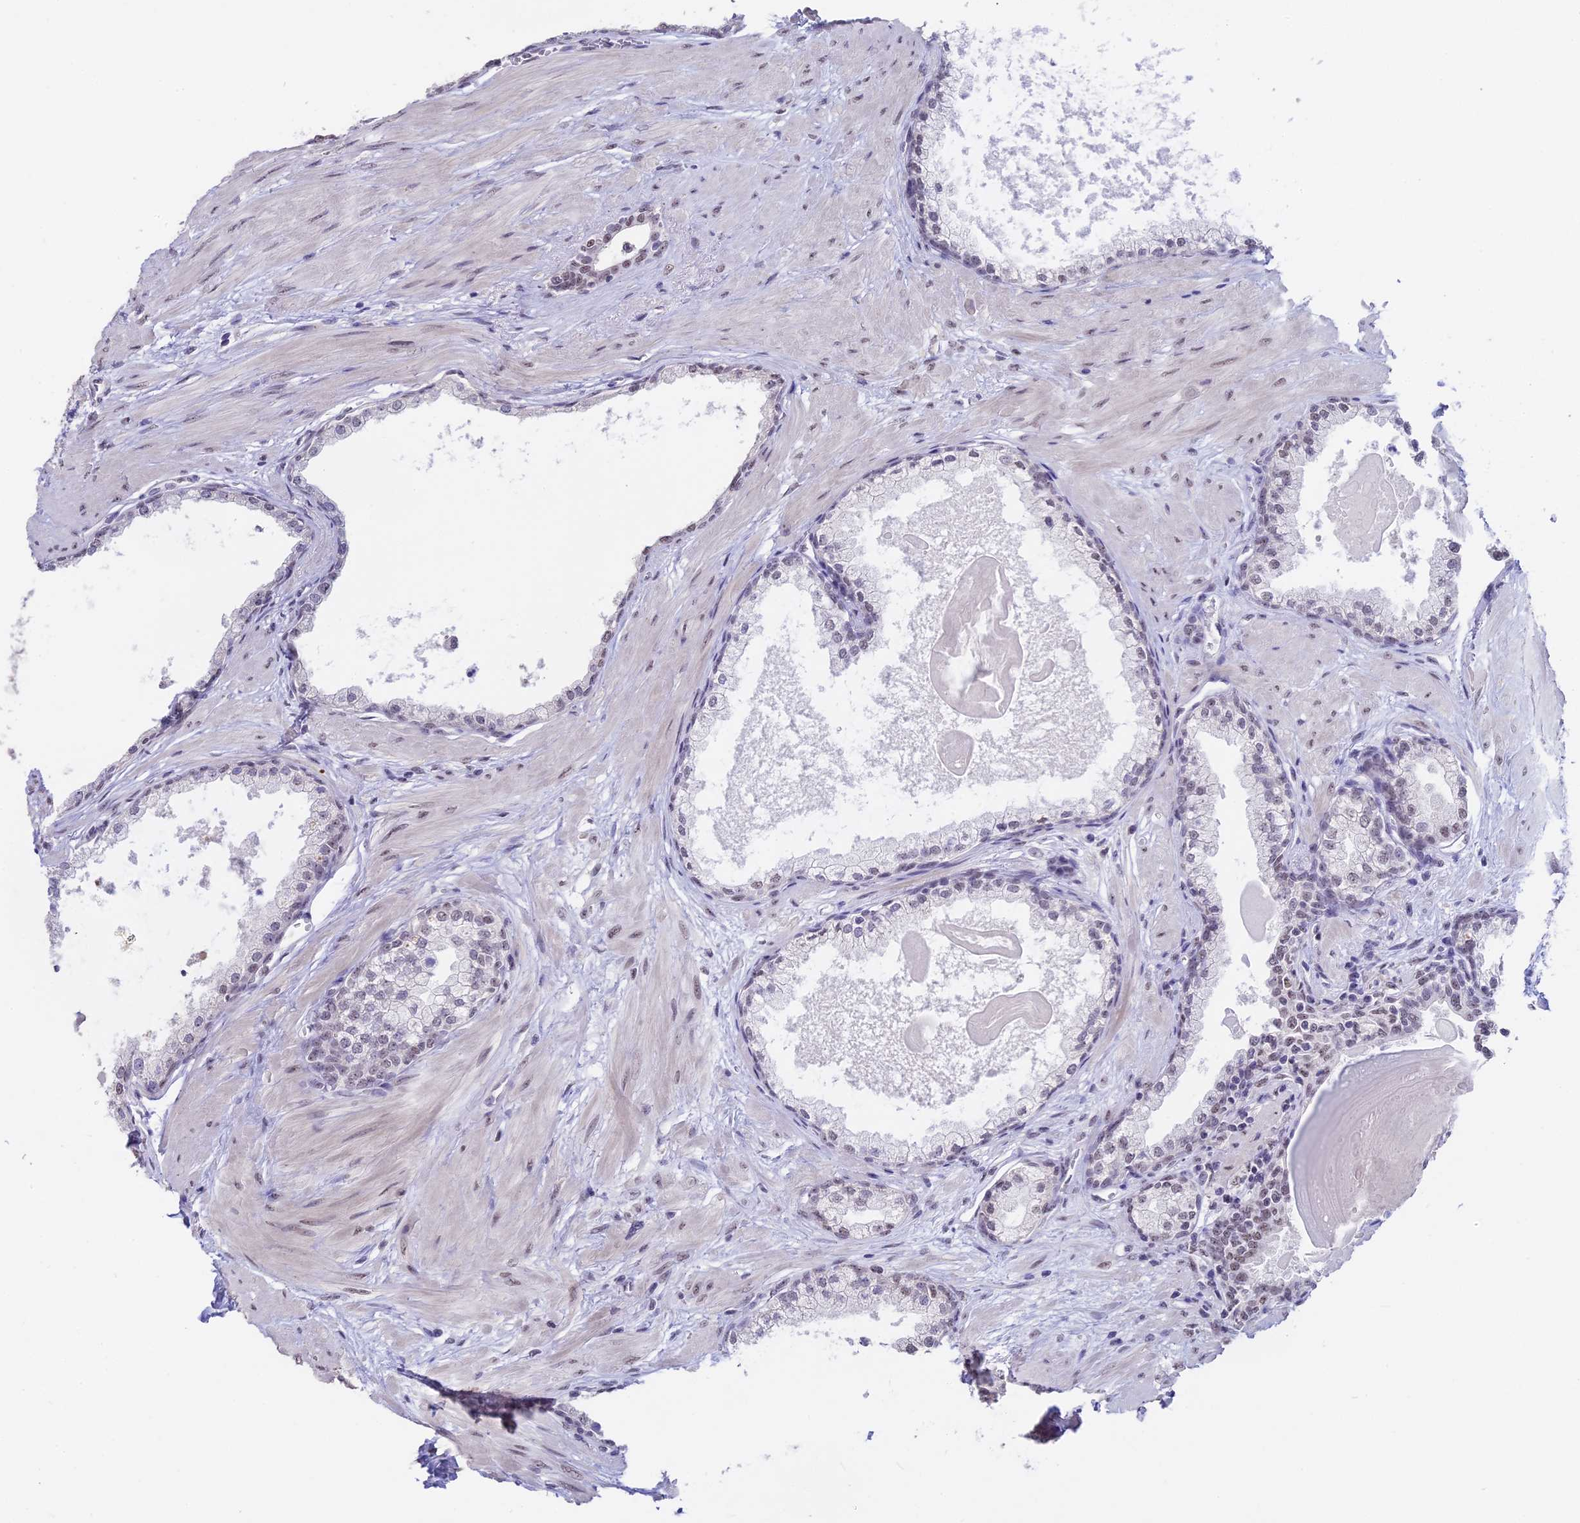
{"staining": {"intensity": "weak", "quantity": "<25%", "location": "nuclear"}, "tissue": "prostate", "cell_type": "Glandular cells", "image_type": "normal", "snomed": [{"axis": "morphology", "description": "Normal tissue, NOS"}, {"axis": "topography", "description": "Prostate"}], "caption": "Micrograph shows no significant protein positivity in glandular cells of normal prostate.", "gene": "SETD2", "patient": {"sex": "male", "age": 57}}